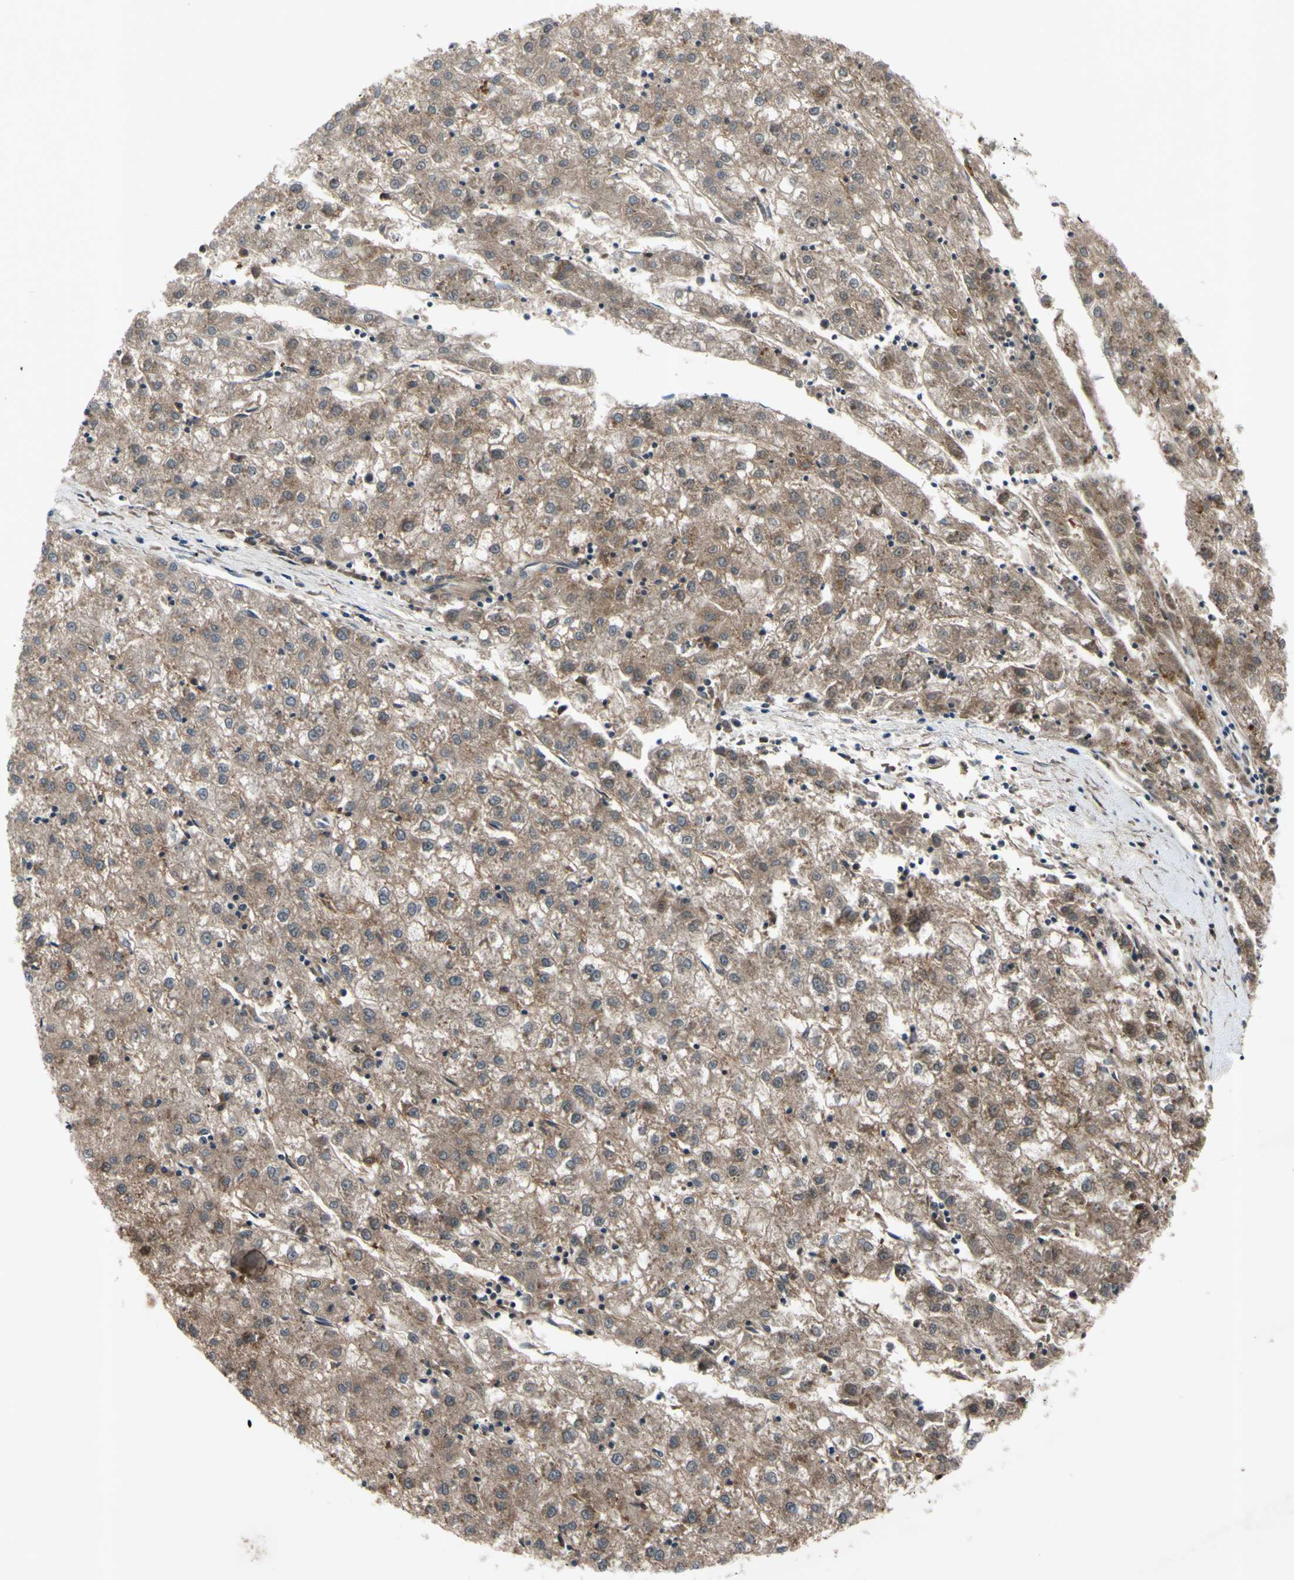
{"staining": {"intensity": "weak", "quantity": ">75%", "location": "cytoplasmic/membranous"}, "tissue": "liver cancer", "cell_type": "Tumor cells", "image_type": "cancer", "snomed": [{"axis": "morphology", "description": "Carcinoma, Hepatocellular, NOS"}, {"axis": "topography", "description": "Liver"}], "caption": "This micrograph demonstrates liver hepatocellular carcinoma stained with IHC to label a protein in brown. The cytoplasmic/membranous of tumor cells show weak positivity for the protein. Nuclei are counter-stained blue.", "gene": "SVIL", "patient": {"sex": "male", "age": 72}}